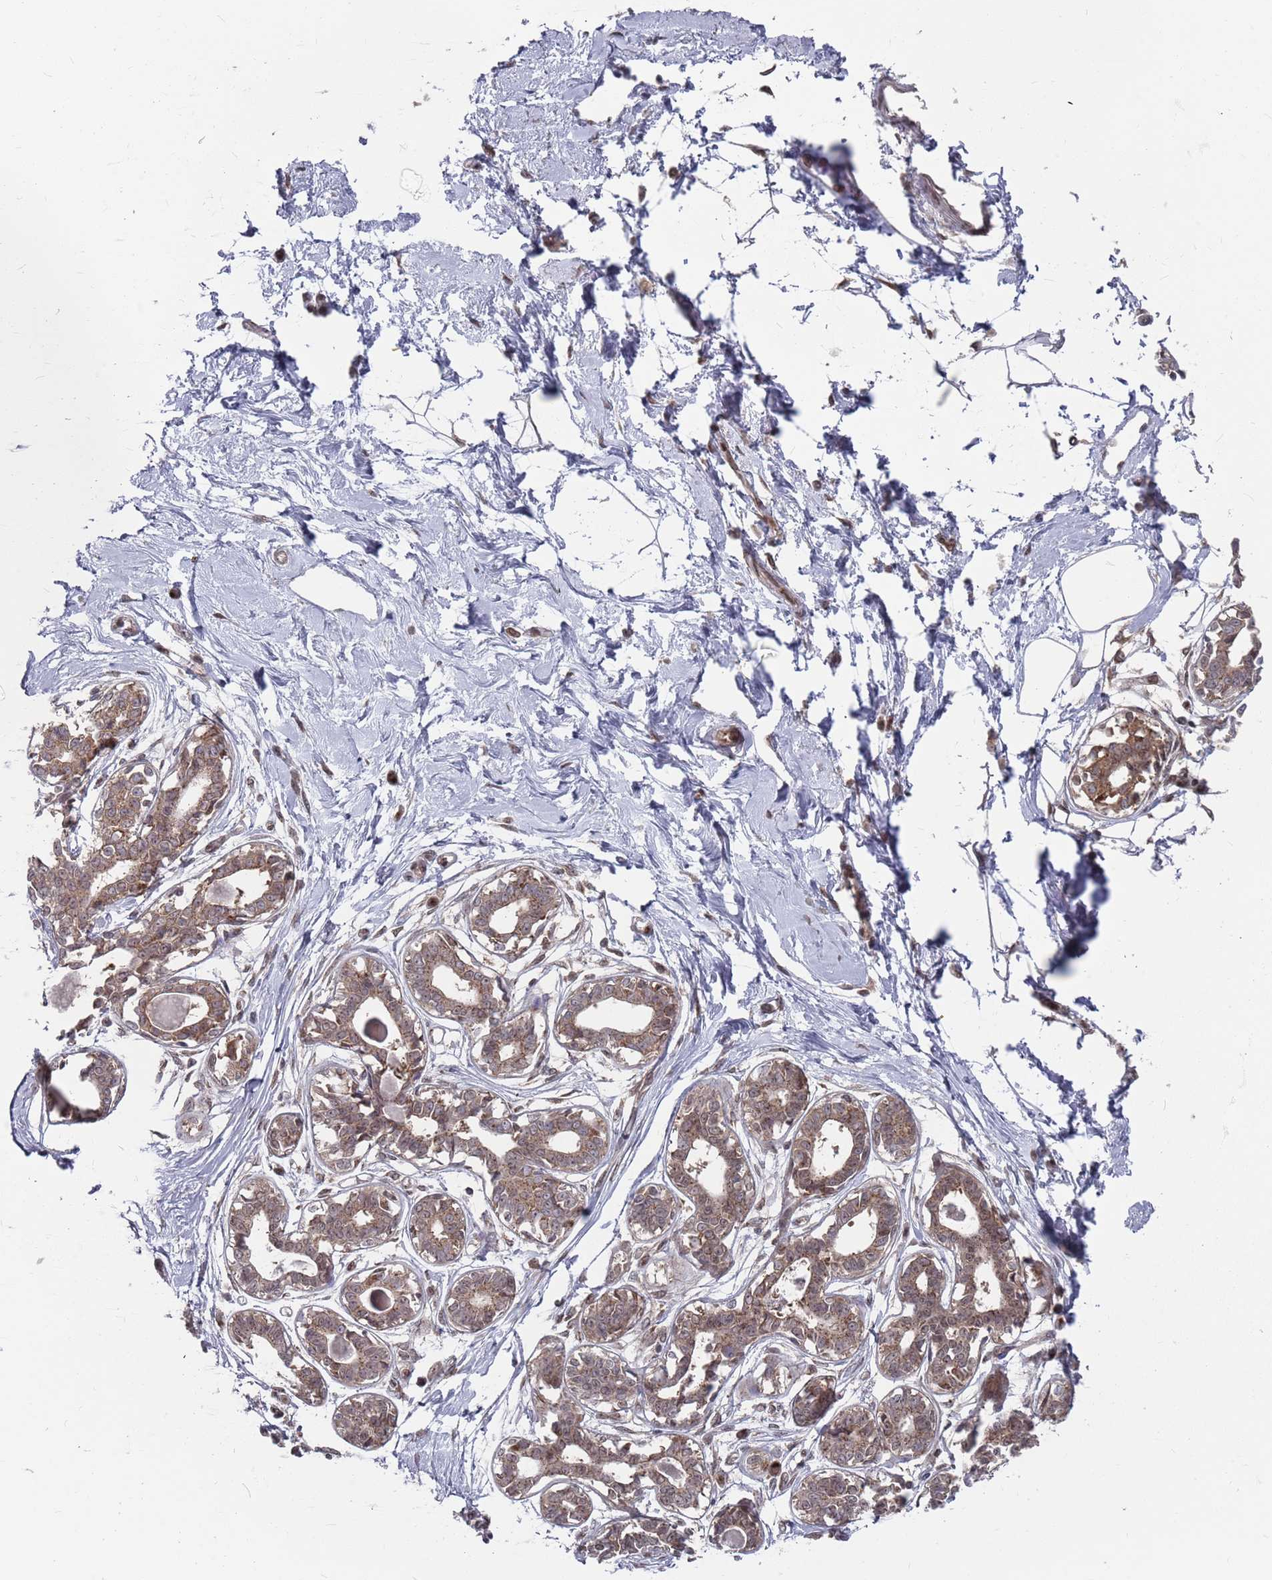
{"staining": {"intensity": "negative", "quantity": "none", "location": "none"}, "tissue": "breast", "cell_type": "Adipocytes", "image_type": "normal", "snomed": [{"axis": "morphology", "description": "Normal tissue, NOS"}, {"axis": "topography", "description": "Breast"}], "caption": "This histopathology image is of benign breast stained with immunohistochemistry (IHC) to label a protein in brown with the nuclei are counter-stained blue. There is no expression in adipocytes. The staining is performed using DAB brown chromogen with nuclei counter-stained in using hematoxylin.", "gene": "FMO4", "patient": {"sex": "female", "age": 45}}